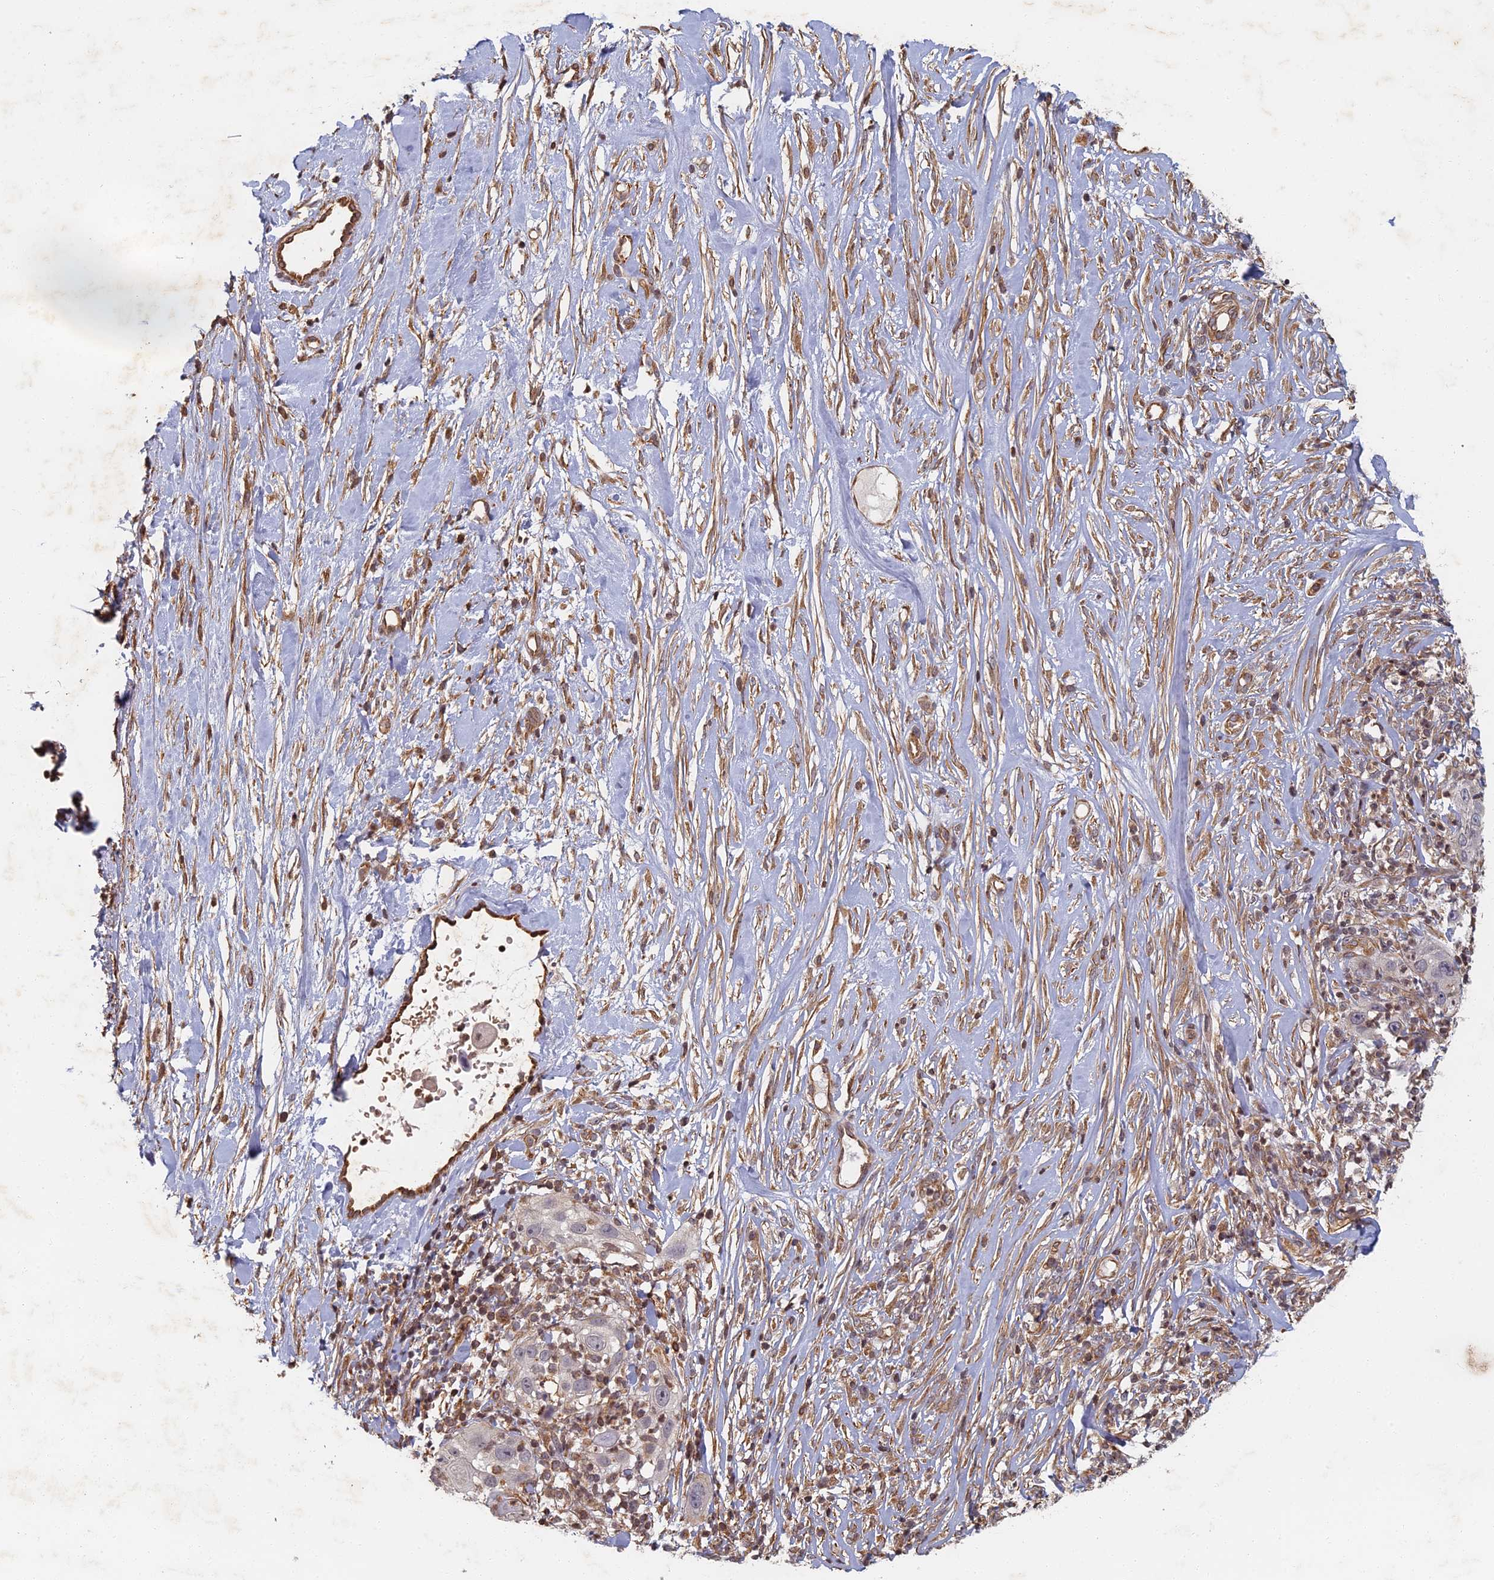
{"staining": {"intensity": "negative", "quantity": "none", "location": "none"}, "tissue": "skin cancer", "cell_type": "Tumor cells", "image_type": "cancer", "snomed": [{"axis": "morphology", "description": "Squamous cell carcinoma, NOS"}, {"axis": "topography", "description": "Skin"}], "caption": "There is no significant positivity in tumor cells of skin cancer (squamous cell carcinoma).", "gene": "ABCB10", "patient": {"sex": "female", "age": 44}}